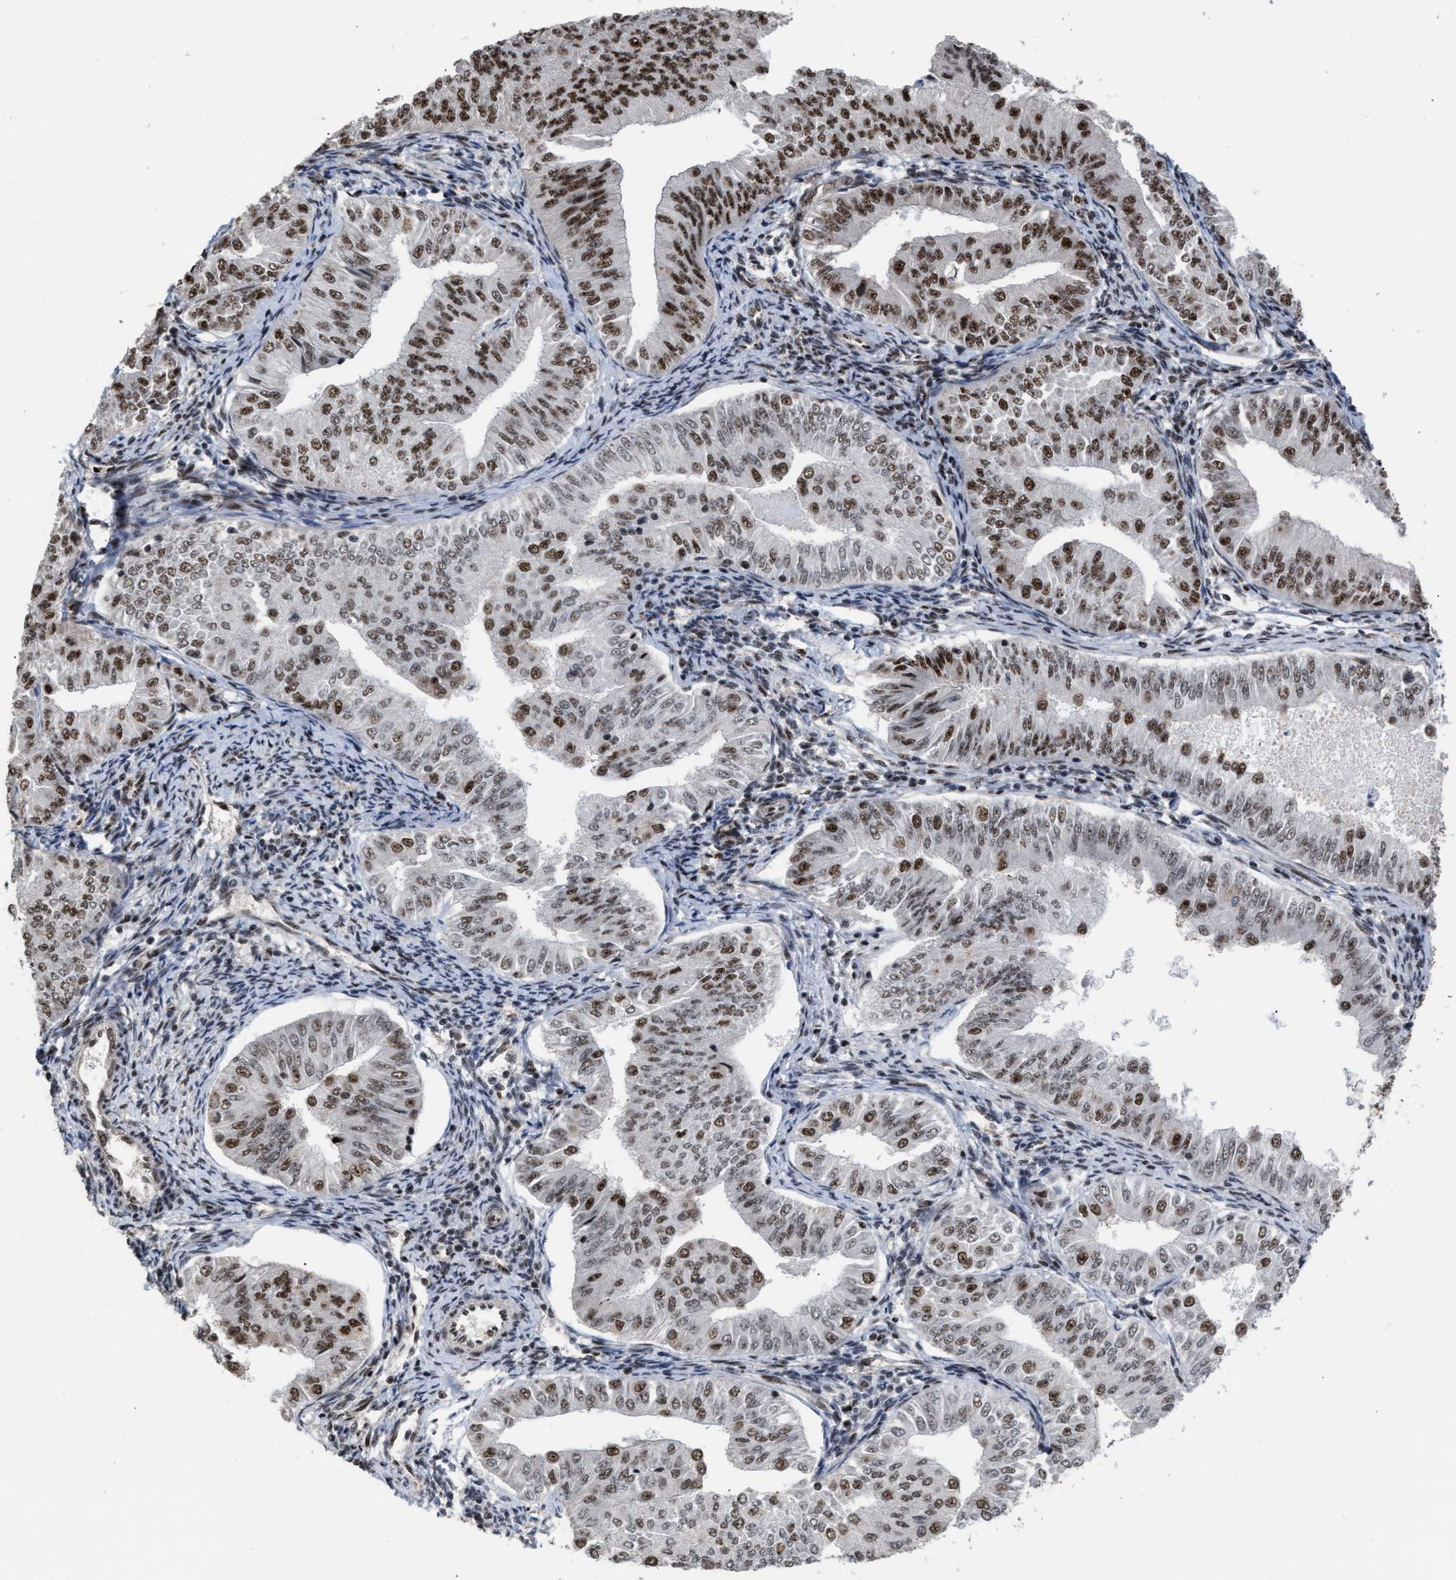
{"staining": {"intensity": "strong", "quantity": "25%-75%", "location": "nuclear"}, "tissue": "endometrial cancer", "cell_type": "Tumor cells", "image_type": "cancer", "snomed": [{"axis": "morphology", "description": "Normal tissue, NOS"}, {"axis": "morphology", "description": "Adenocarcinoma, NOS"}, {"axis": "topography", "description": "Endometrium"}], "caption": "Adenocarcinoma (endometrial) stained with DAB immunohistochemistry (IHC) displays high levels of strong nuclear staining in about 25%-75% of tumor cells.", "gene": "EIF4A3", "patient": {"sex": "female", "age": 53}}